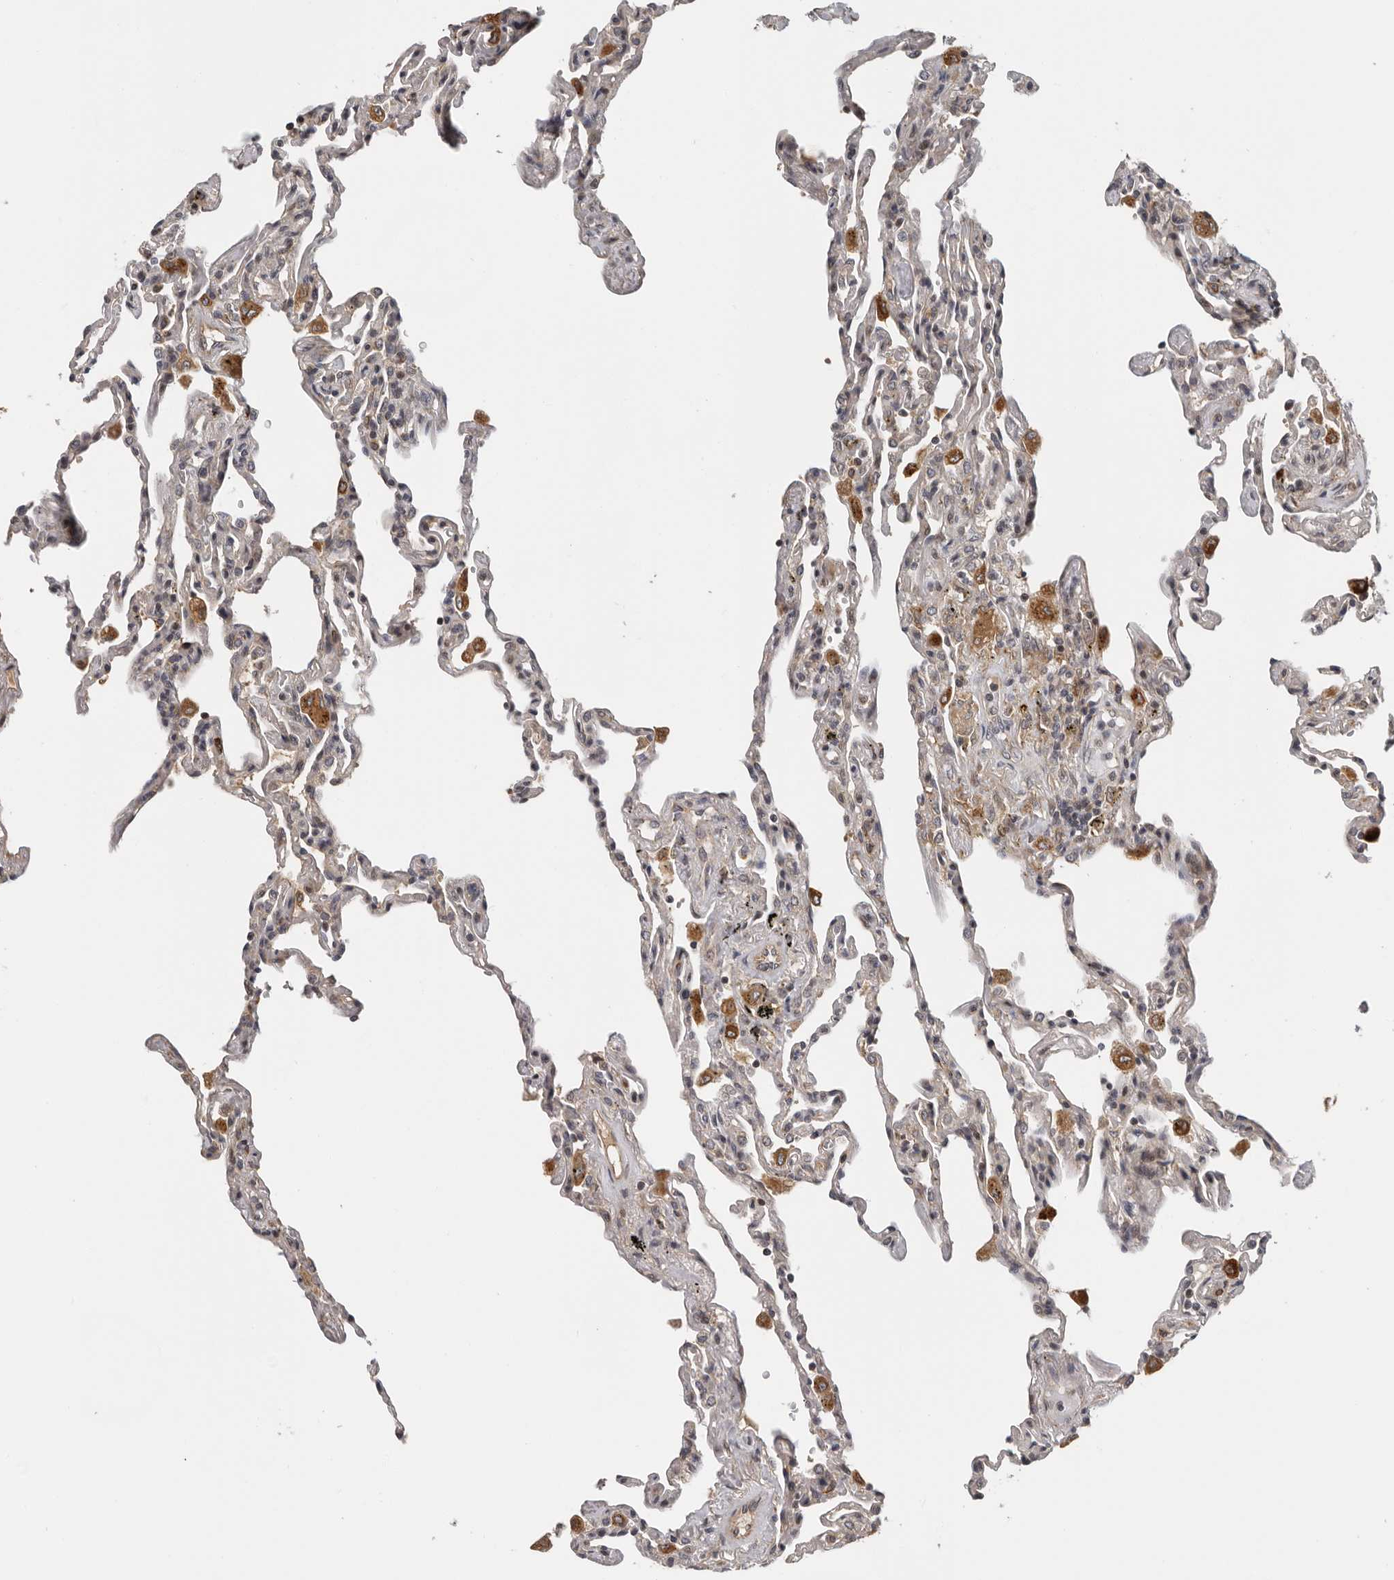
{"staining": {"intensity": "negative", "quantity": "none", "location": "none"}, "tissue": "lung", "cell_type": "Alveolar cells", "image_type": "normal", "snomed": [{"axis": "morphology", "description": "Normal tissue, NOS"}, {"axis": "topography", "description": "Lung"}], "caption": "Protein analysis of unremarkable lung displays no significant staining in alveolar cells. (IHC, brightfield microscopy, high magnification).", "gene": "RNF157", "patient": {"sex": "male", "age": 59}}